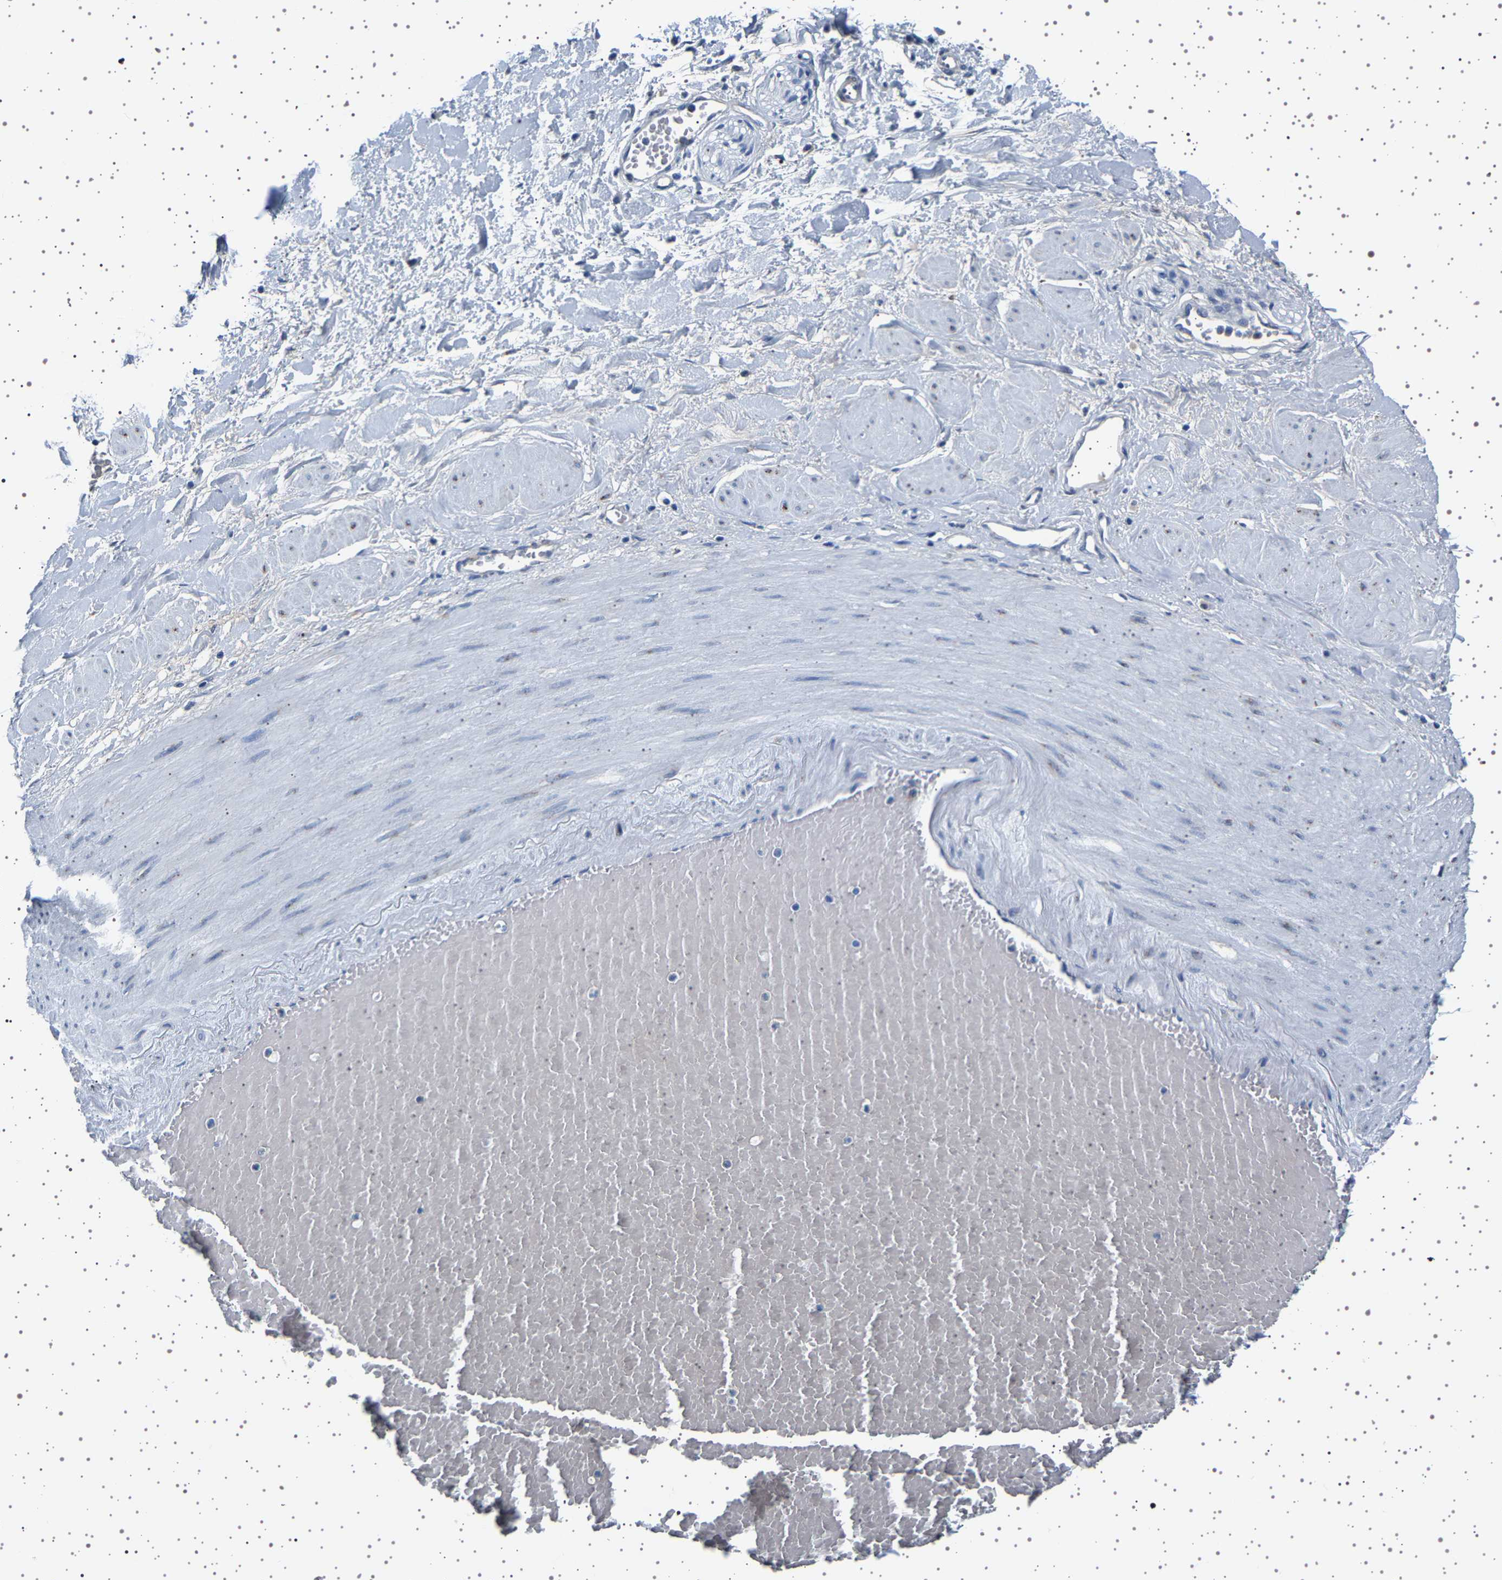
{"staining": {"intensity": "negative", "quantity": "none", "location": "none"}, "tissue": "adipose tissue", "cell_type": "Adipocytes", "image_type": "normal", "snomed": [{"axis": "morphology", "description": "Normal tissue, NOS"}, {"axis": "topography", "description": "Soft tissue"}, {"axis": "topography", "description": "Vascular tissue"}], "caption": "The micrograph demonstrates no significant staining in adipocytes of adipose tissue. Brightfield microscopy of IHC stained with DAB (brown) and hematoxylin (blue), captured at high magnification.", "gene": "FTCD", "patient": {"sex": "female", "age": 35}}